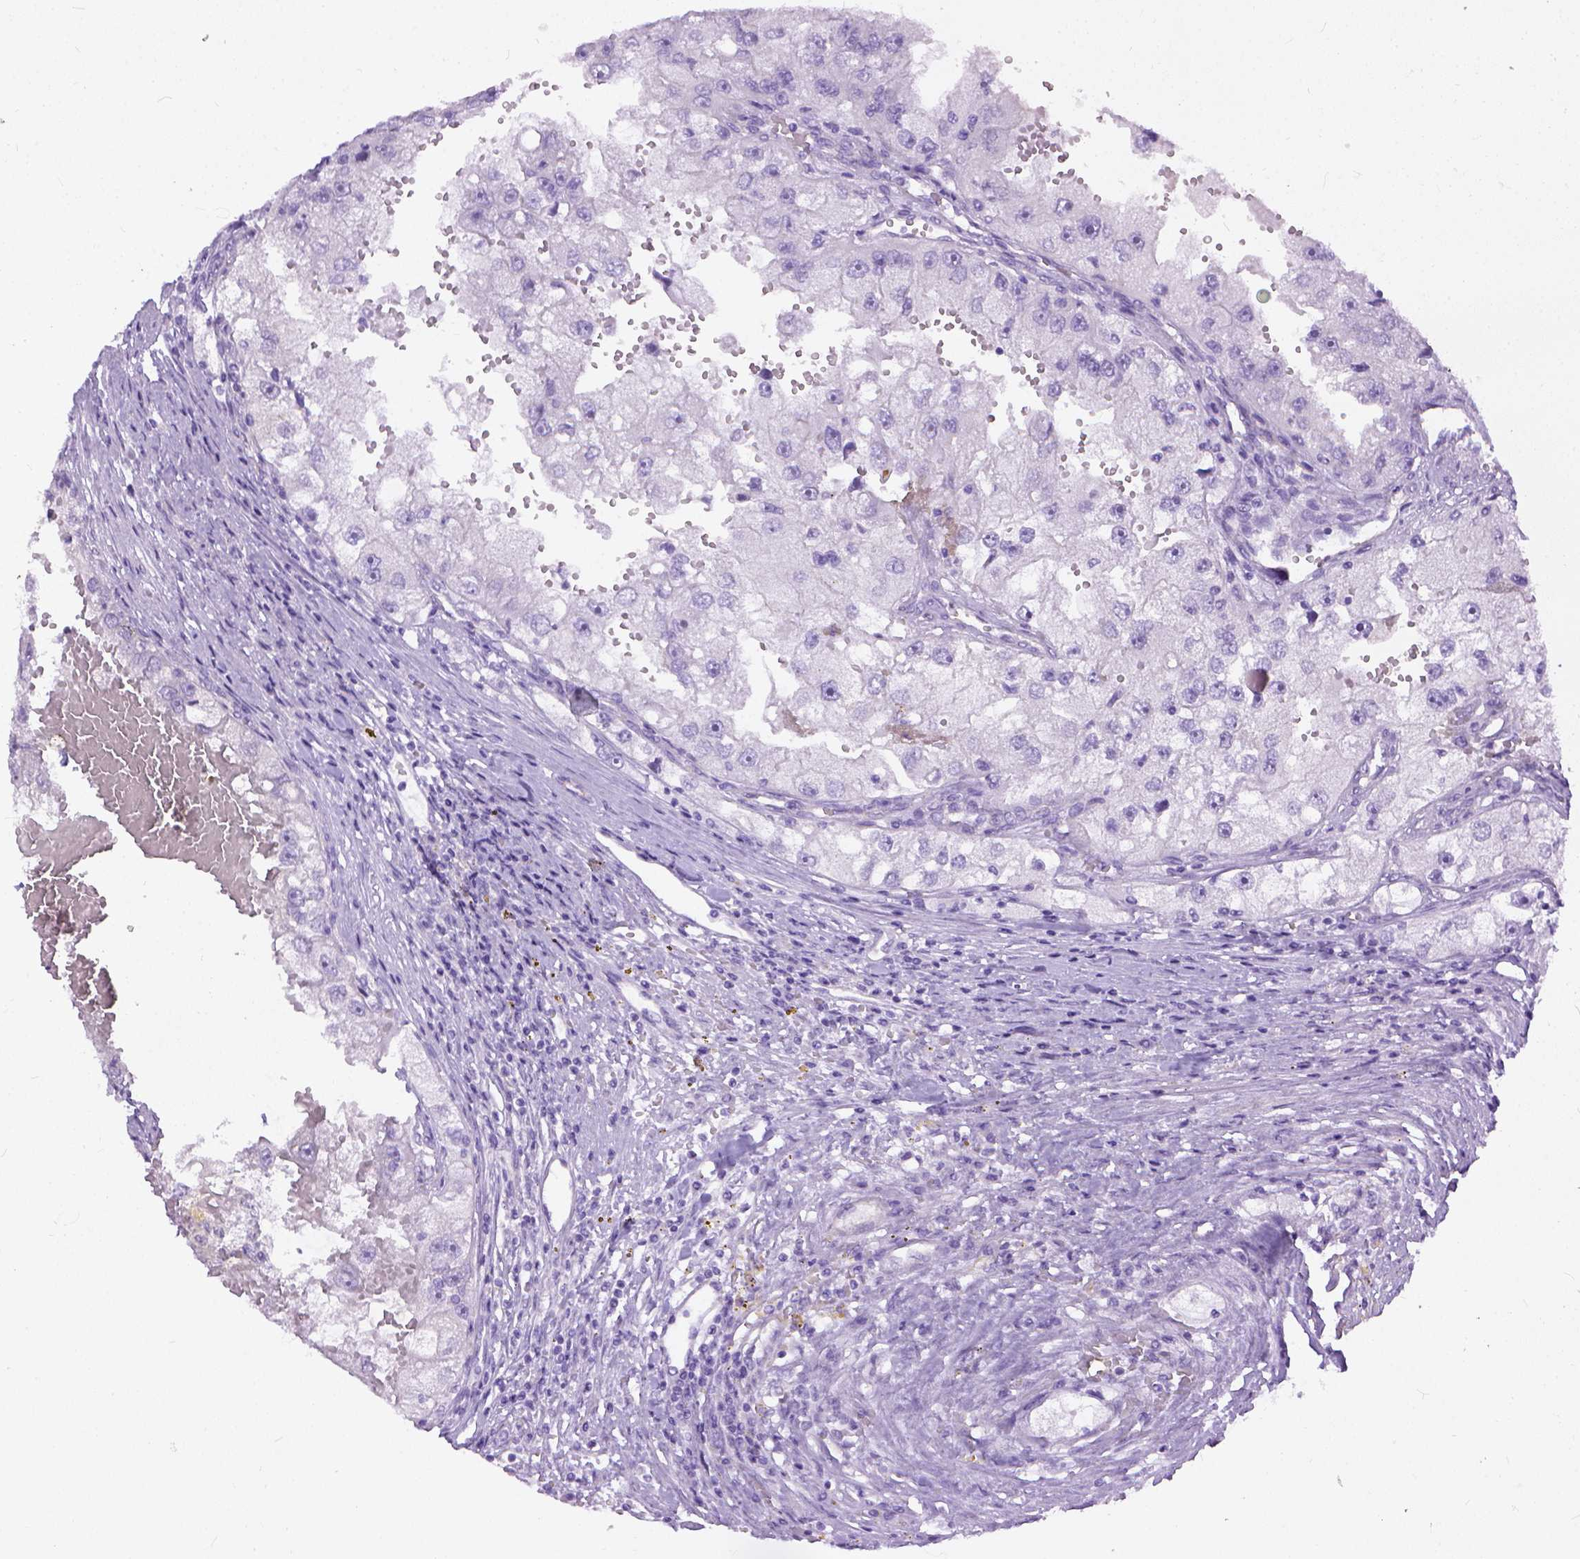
{"staining": {"intensity": "negative", "quantity": "none", "location": "none"}, "tissue": "renal cancer", "cell_type": "Tumor cells", "image_type": "cancer", "snomed": [{"axis": "morphology", "description": "Adenocarcinoma, NOS"}, {"axis": "topography", "description": "Kidney"}], "caption": "Immunohistochemical staining of human renal adenocarcinoma shows no significant expression in tumor cells.", "gene": "ADGRF1", "patient": {"sex": "male", "age": 63}}